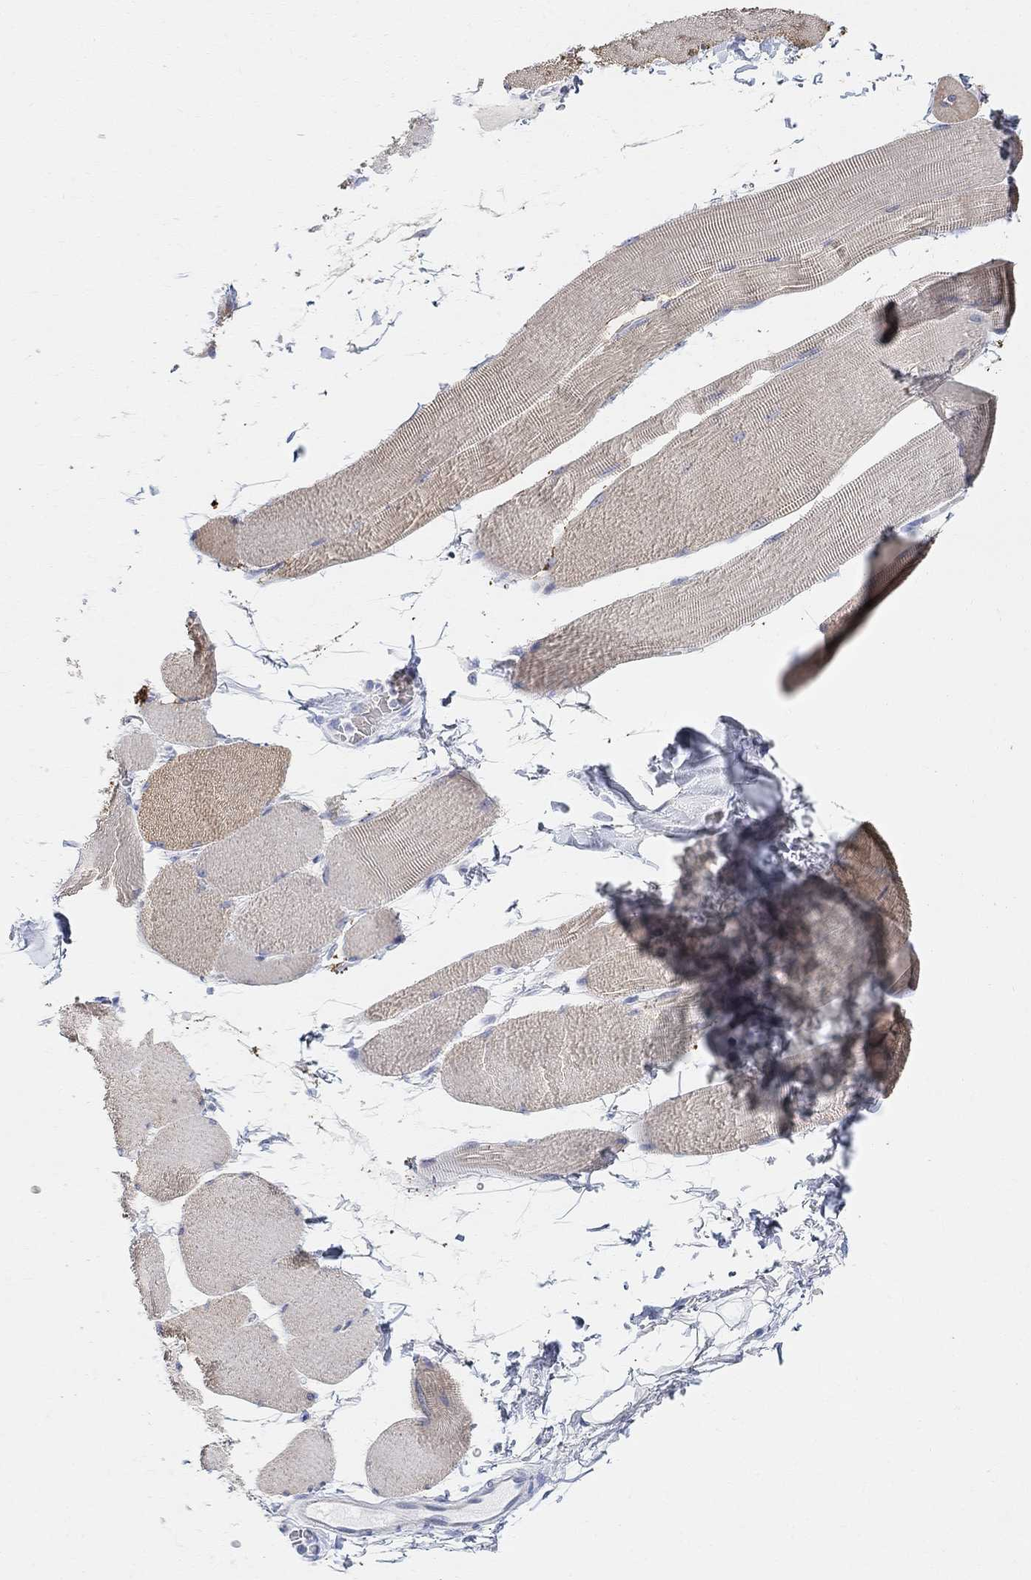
{"staining": {"intensity": "moderate", "quantity": "<25%", "location": "cytoplasmic/membranous"}, "tissue": "skeletal muscle", "cell_type": "Myocytes", "image_type": "normal", "snomed": [{"axis": "morphology", "description": "Normal tissue, NOS"}, {"axis": "topography", "description": "Skeletal muscle"}], "caption": "Myocytes show moderate cytoplasmic/membranous staining in approximately <25% of cells in normal skeletal muscle. (DAB (3,3'-diaminobenzidine) = brown stain, brightfield microscopy at high magnification).", "gene": "RETNLB", "patient": {"sex": "male", "age": 56}}